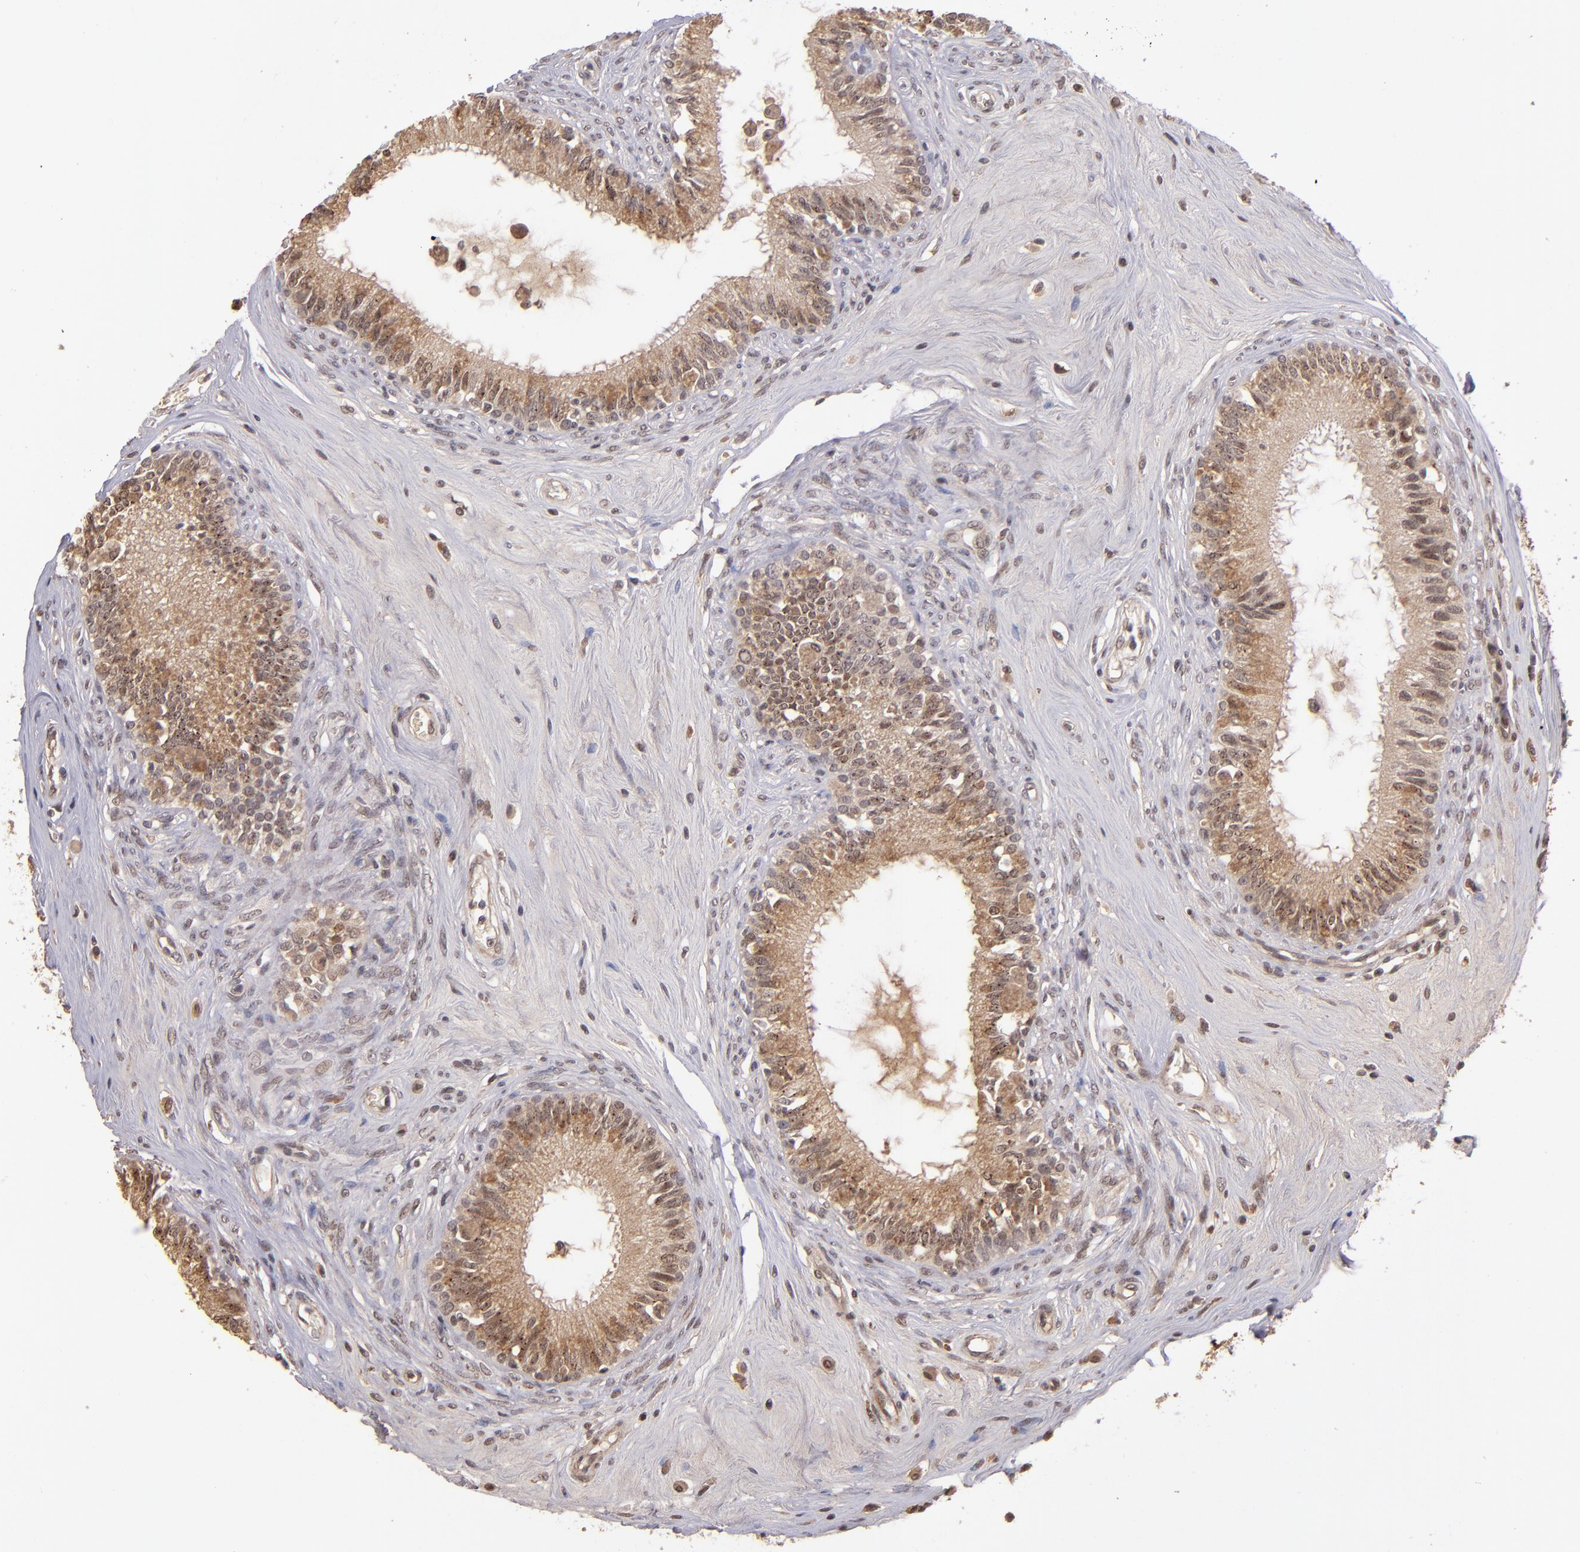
{"staining": {"intensity": "moderate", "quantity": ">75%", "location": "cytoplasmic/membranous,nuclear"}, "tissue": "epididymis", "cell_type": "Glandular cells", "image_type": "normal", "snomed": [{"axis": "morphology", "description": "Normal tissue, NOS"}, {"axis": "morphology", "description": "Inflammation, NOS"}, {"axis": "topography", "description": "Epididymis"}], "caption": "Immunohistochemical staining of benign epididymis displays >75% levels of moderate cytoplasmic/membranous,nuclear protein staining in about >75% of glandular cells.", "gene": "ABHD12B", "patient": {"sex": "male", "age": 84}}